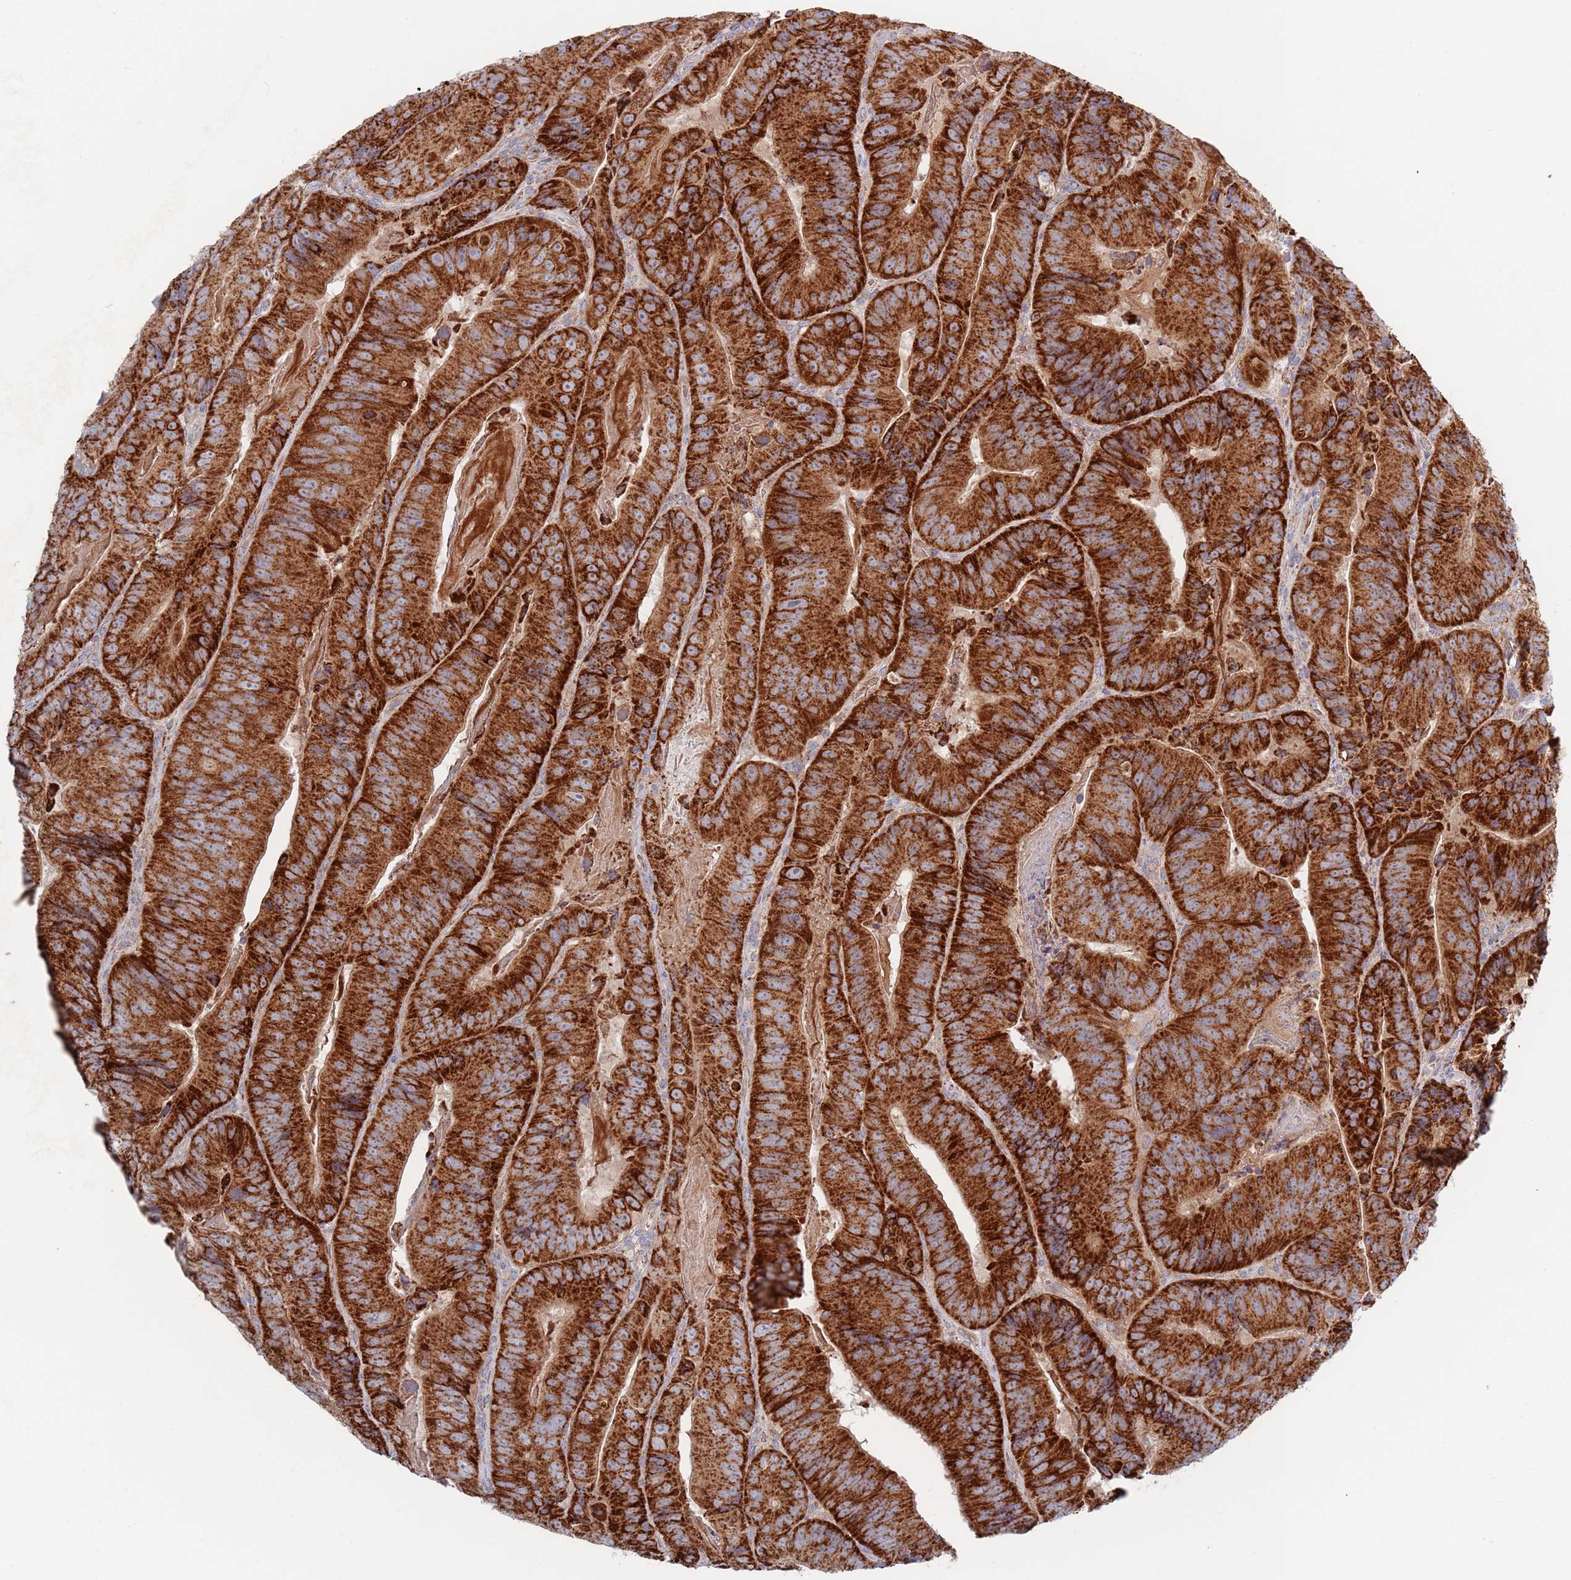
{"staining": {"intensity": "strong", "quantity": ">75%", "location": "cytoplasmic/membranous"}, "tissue": "colorectal cancer", "cell_type": "Tumor cells", "image_type": "cancer", "snomed": [{"axis": "morphology", "description": "Adenocarcinoma, NOS"}, {"axis": "topography", "description": "Colon"}], "caption": "This histopathology image demonstrates immunohistochemistry (IHC) staining of human colorectal cancer, with high strong cytoplasmic/membranous positivity in approximately >75% of tumor cells.", "gene": "CHCHD6", "patient": {"sex": "female", "age": 86}}